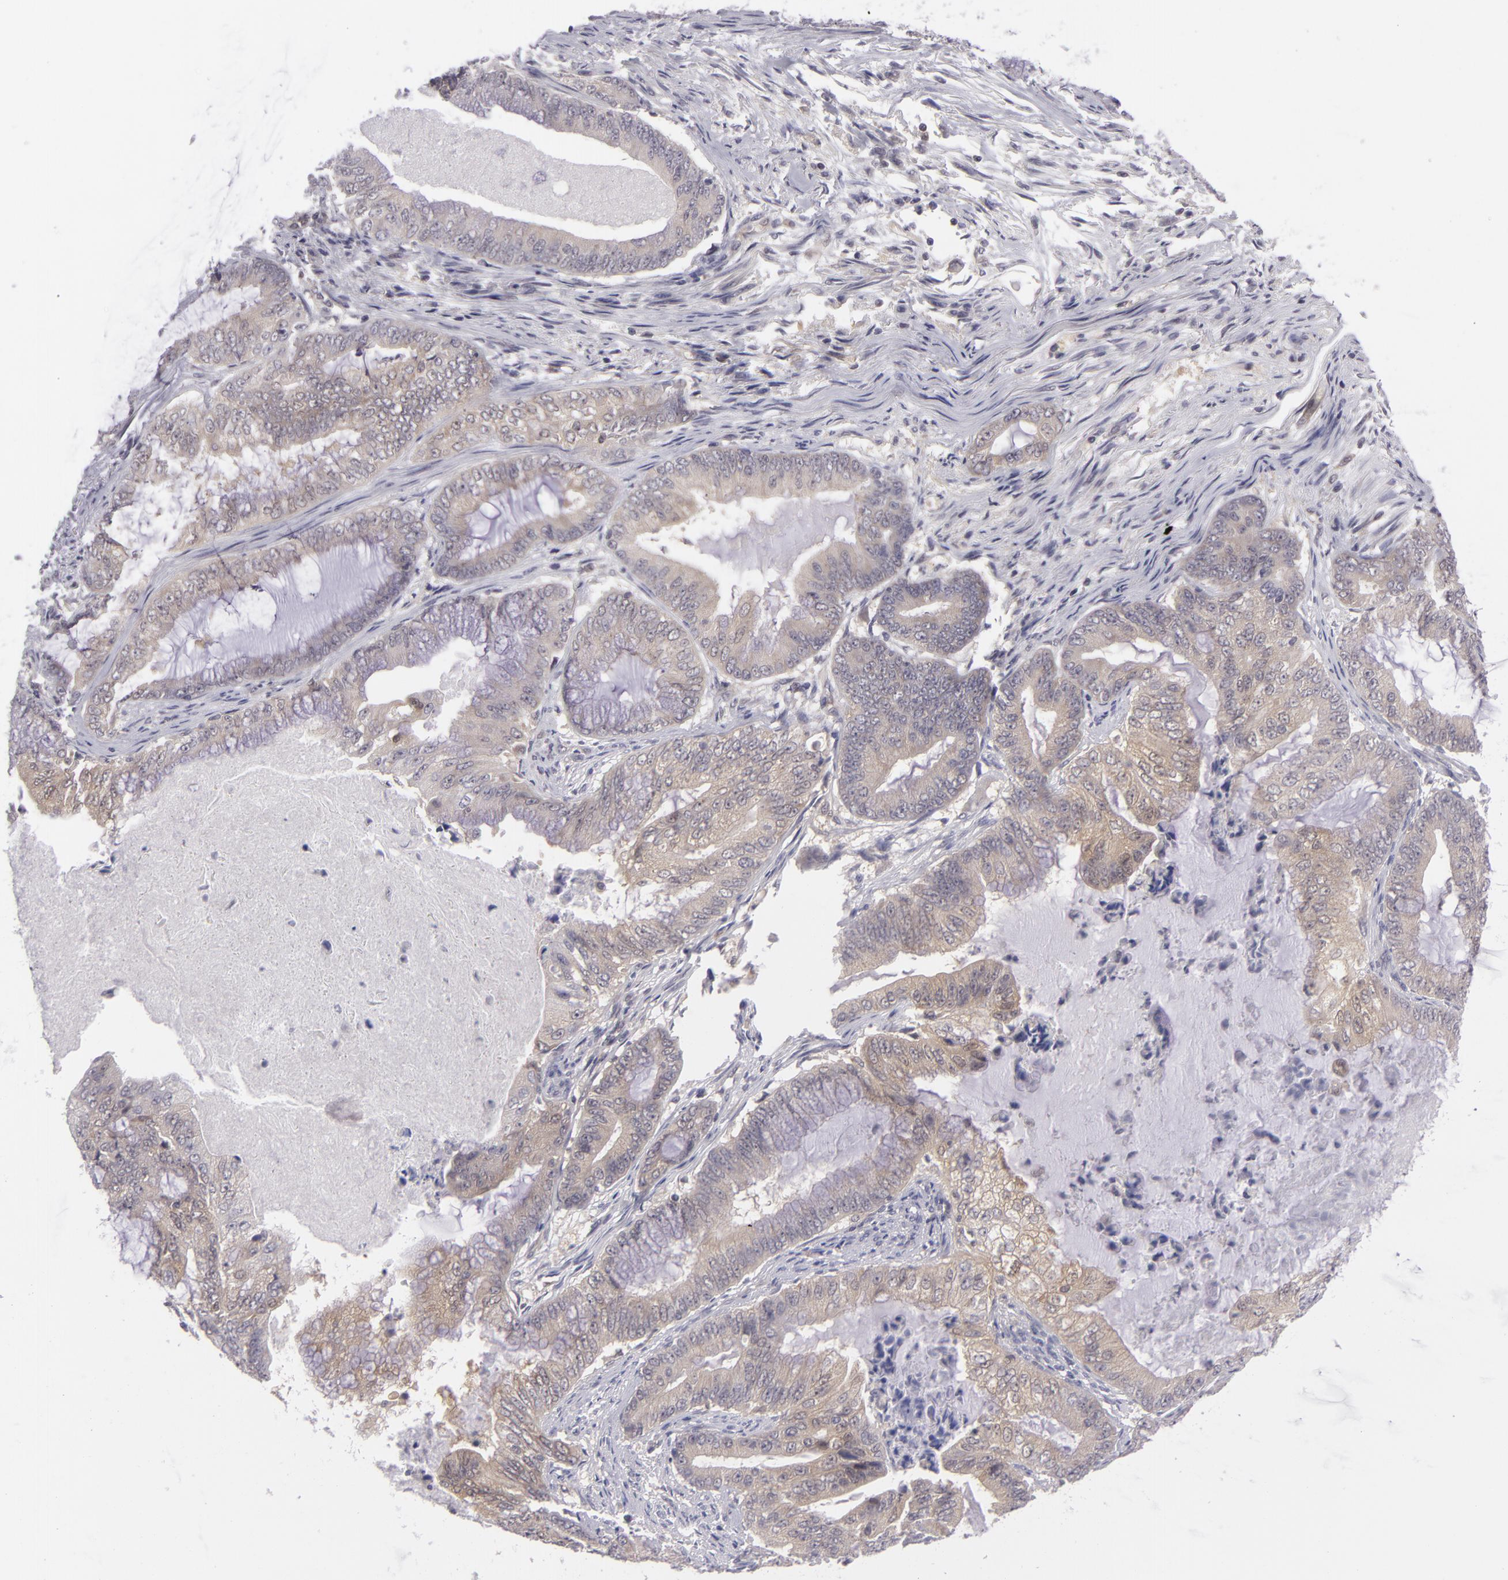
{"staining": {"intensity": "weak", "quantity": "25%-75%", "location": "cytoplasmic/membranous"}, "tissue": "endometrial cancer", "cell_type": "Tumor cells", "image_type": "cancer", "snomed": [{"axis": "morphology", "description": "Adenocarcinoma, NOS"}, {"axis": "topography", "description": "Endometrium"}], "caption": "High-magnification brightfield microscopy of endometrial cancer stained with DAB (brown) and counterstained with hematoxylin (blue). tumor cells exhibit weak cytoplasmic/membranous positivity is present in about25%-75% of cells.", "gene": "BCL10", "patient": {"sex": "female", "age": 63}}